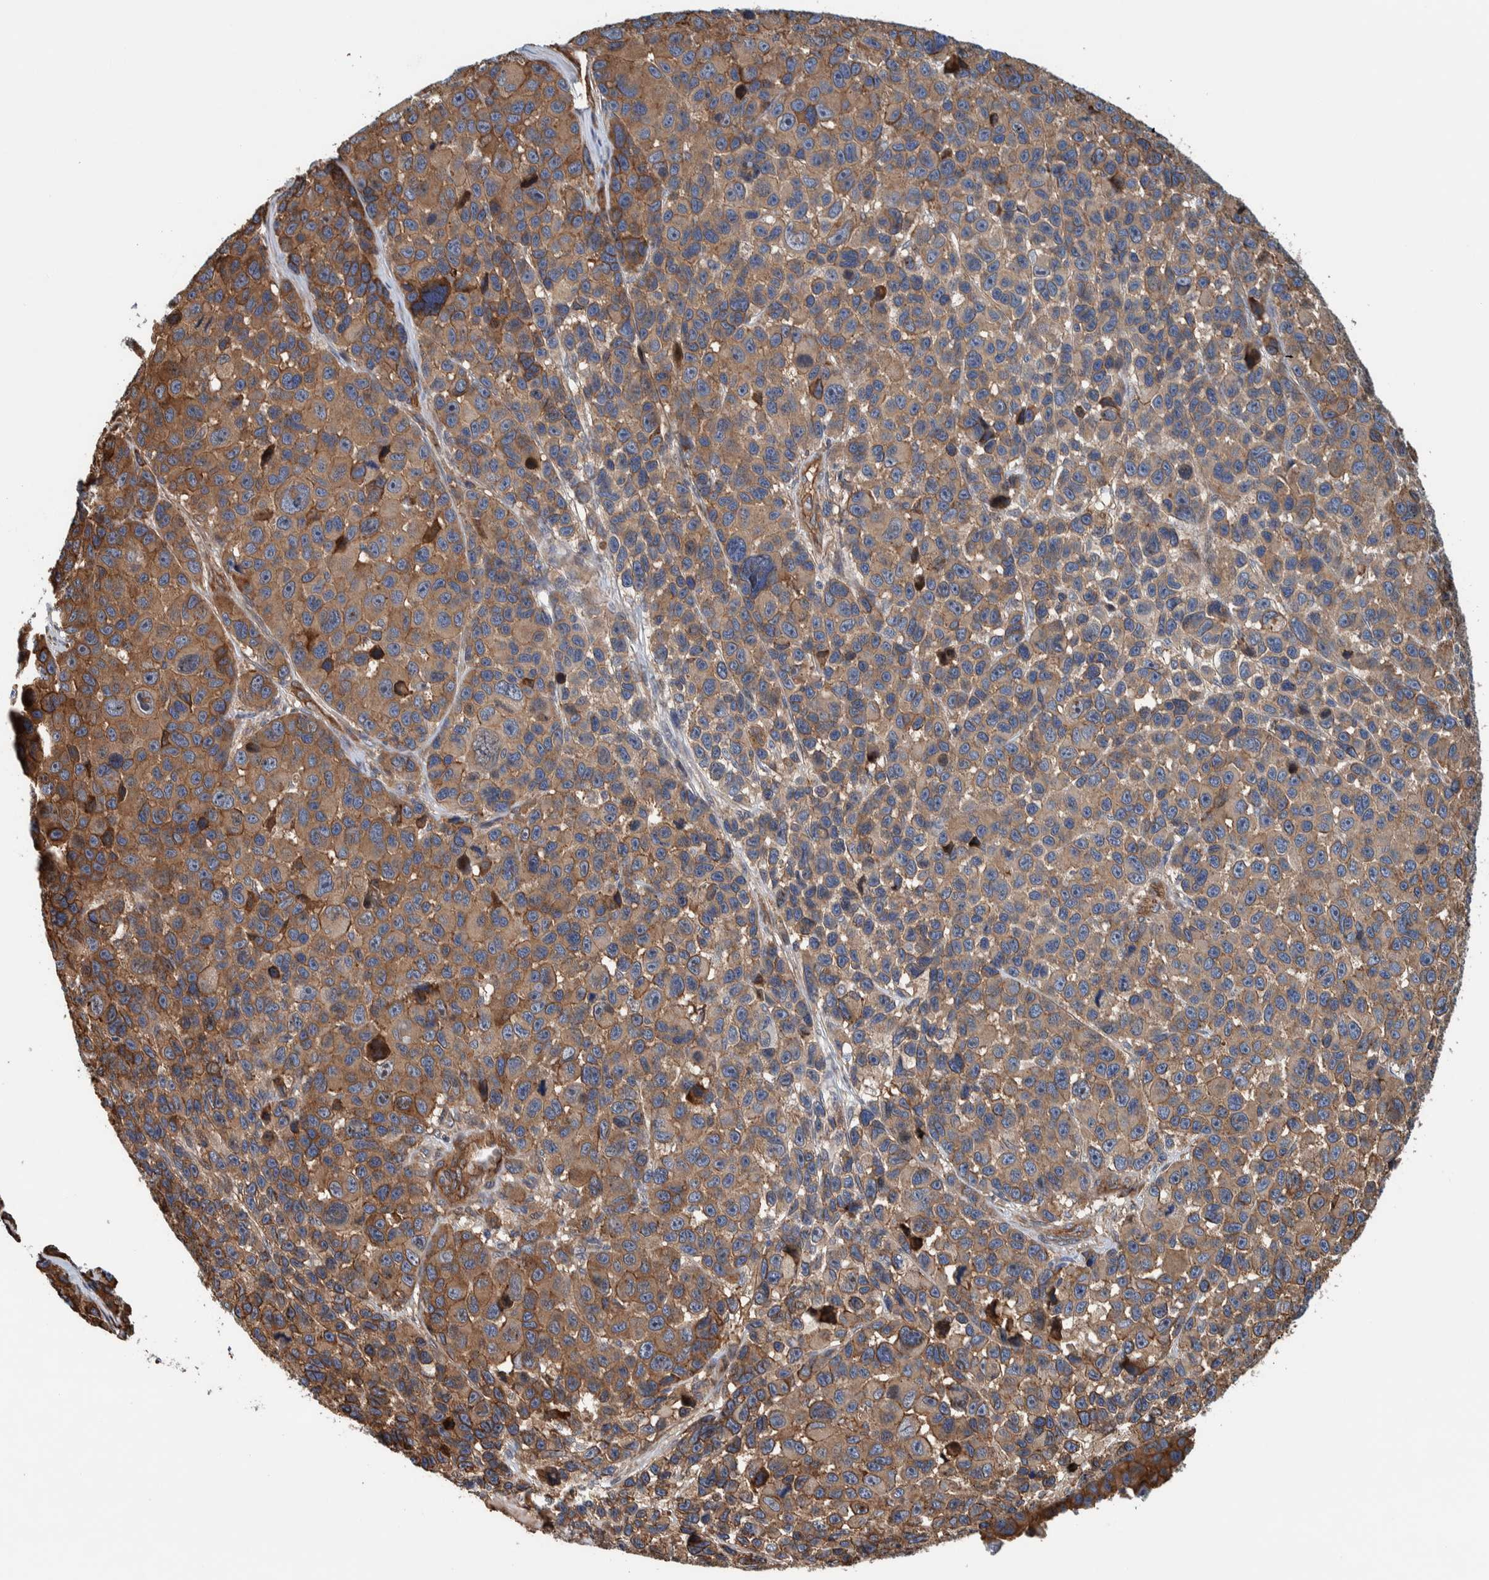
{"staining": {"intensity": "moderate", "quantity": ">75%", "location": "cytoplasmic/membranous"}, "tissue": "melanoma", "cell_type": "Tumor cells", "image_type": "cancer", "snomed": [{"axis": "morphology", "description": "Malignant melanoma, NOS"}, {"axis": "topography", "description": "Skin"}], "caption": "Immunohistochemistry (IHC) micrograph of human malignant melanoma stained for a protein (brown), which reveals medium levels of moderate cytoplasmic/membranous positivity in about >75% of tumor cells.", "gene": "PKD1L1", "patient": {"sex": "male", "age": 53}}